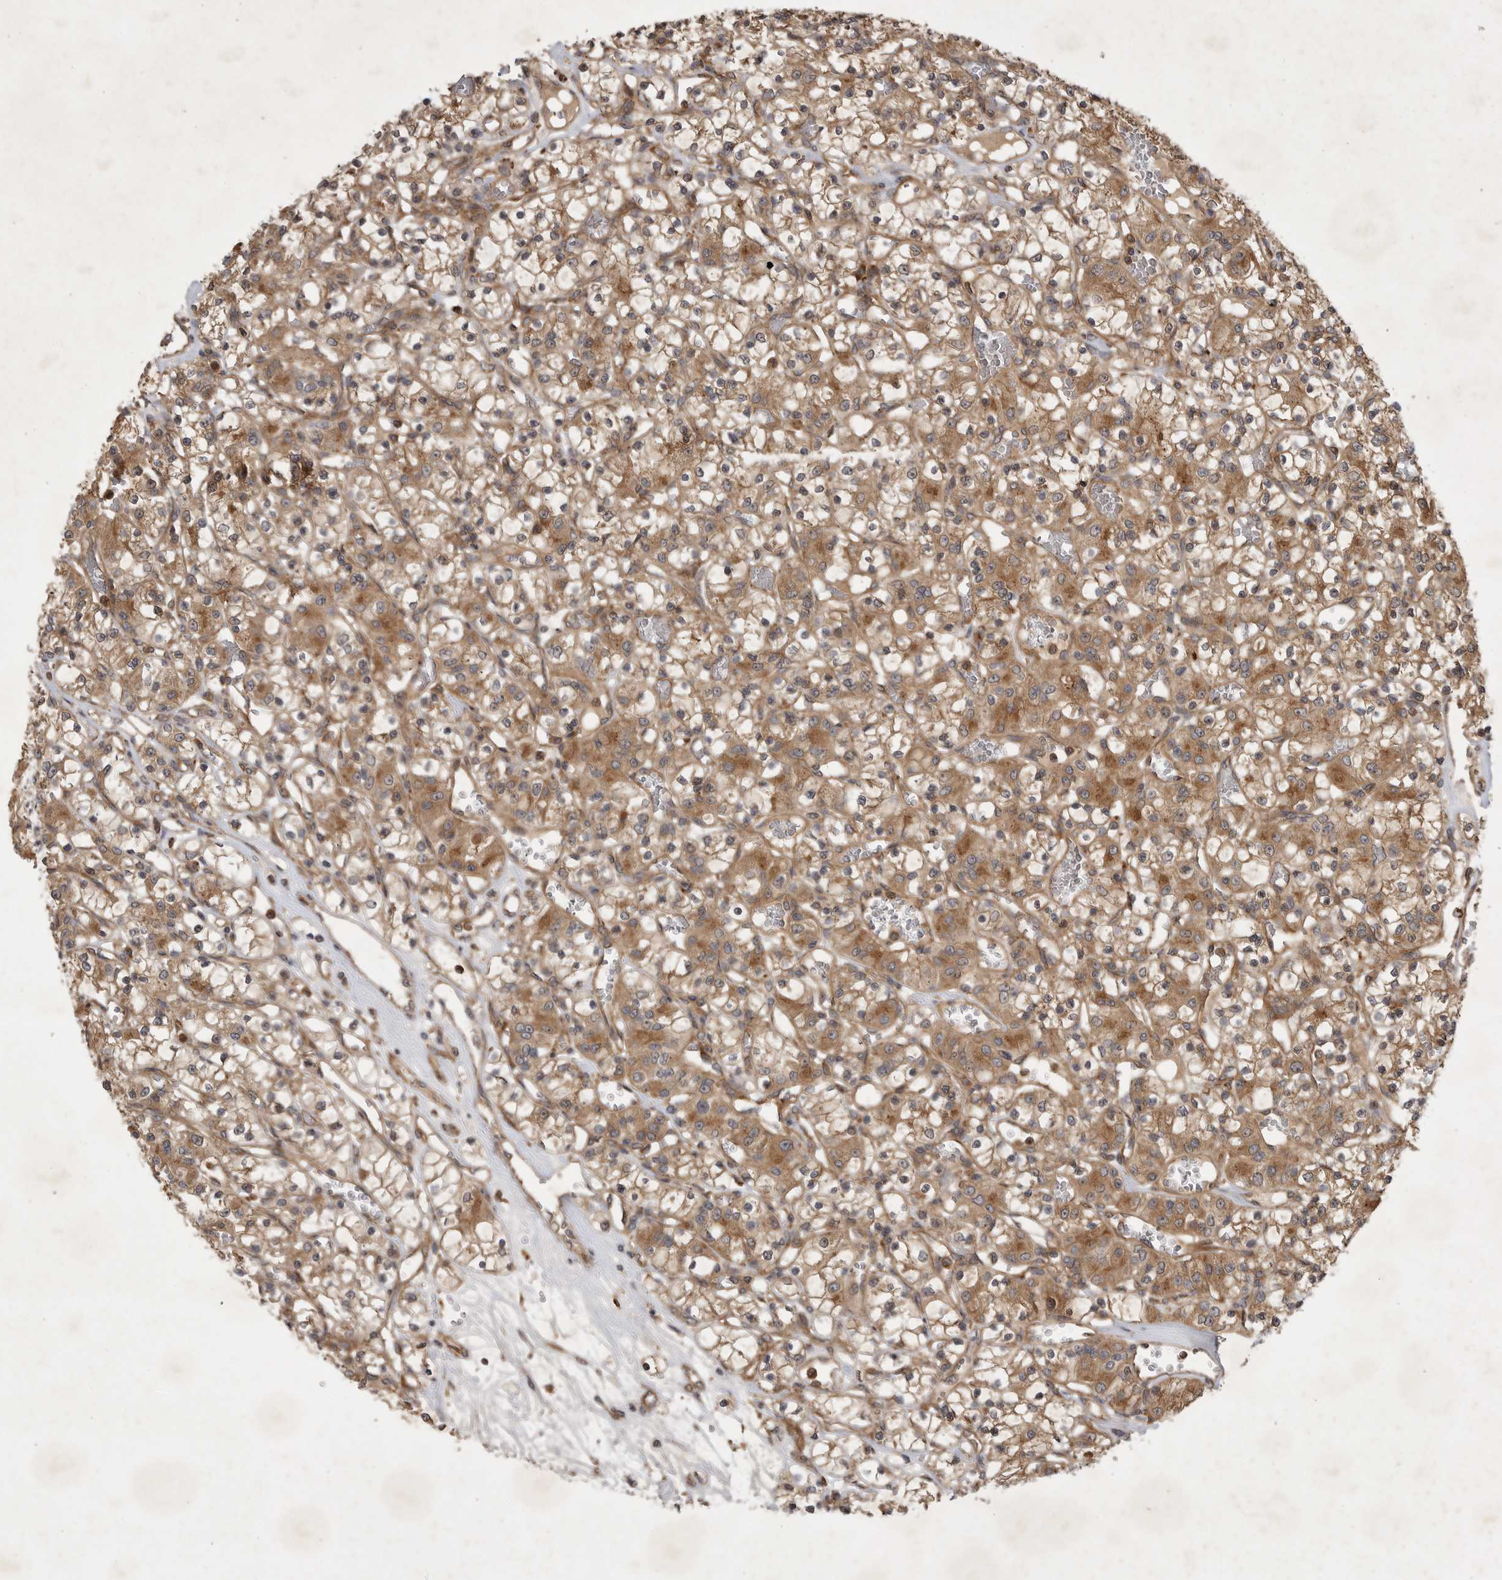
{"staining": {"intensity": "moderate", "quantity": ">75%", "location": "cytoplasmic/membranous"}, "tissue": "renal cancer", "cell_type": "Tumor cells", "image_type": "cancer", "snomed": [{"axis": "morphology", "description": "Adenocarcinoma, NOS"}, {"axis": "topography", "description": "Kidney"}], "caption": "This image displays renal cancer stained with immunohistochemistry to label a protein in brown. The cytoplasmic/membranous of tumor cells show moderate positivity for the protein. Nuclei are counter-stained blue.", "gene": "ZNF232", "patient": {"sex": "female", "age": 59}}